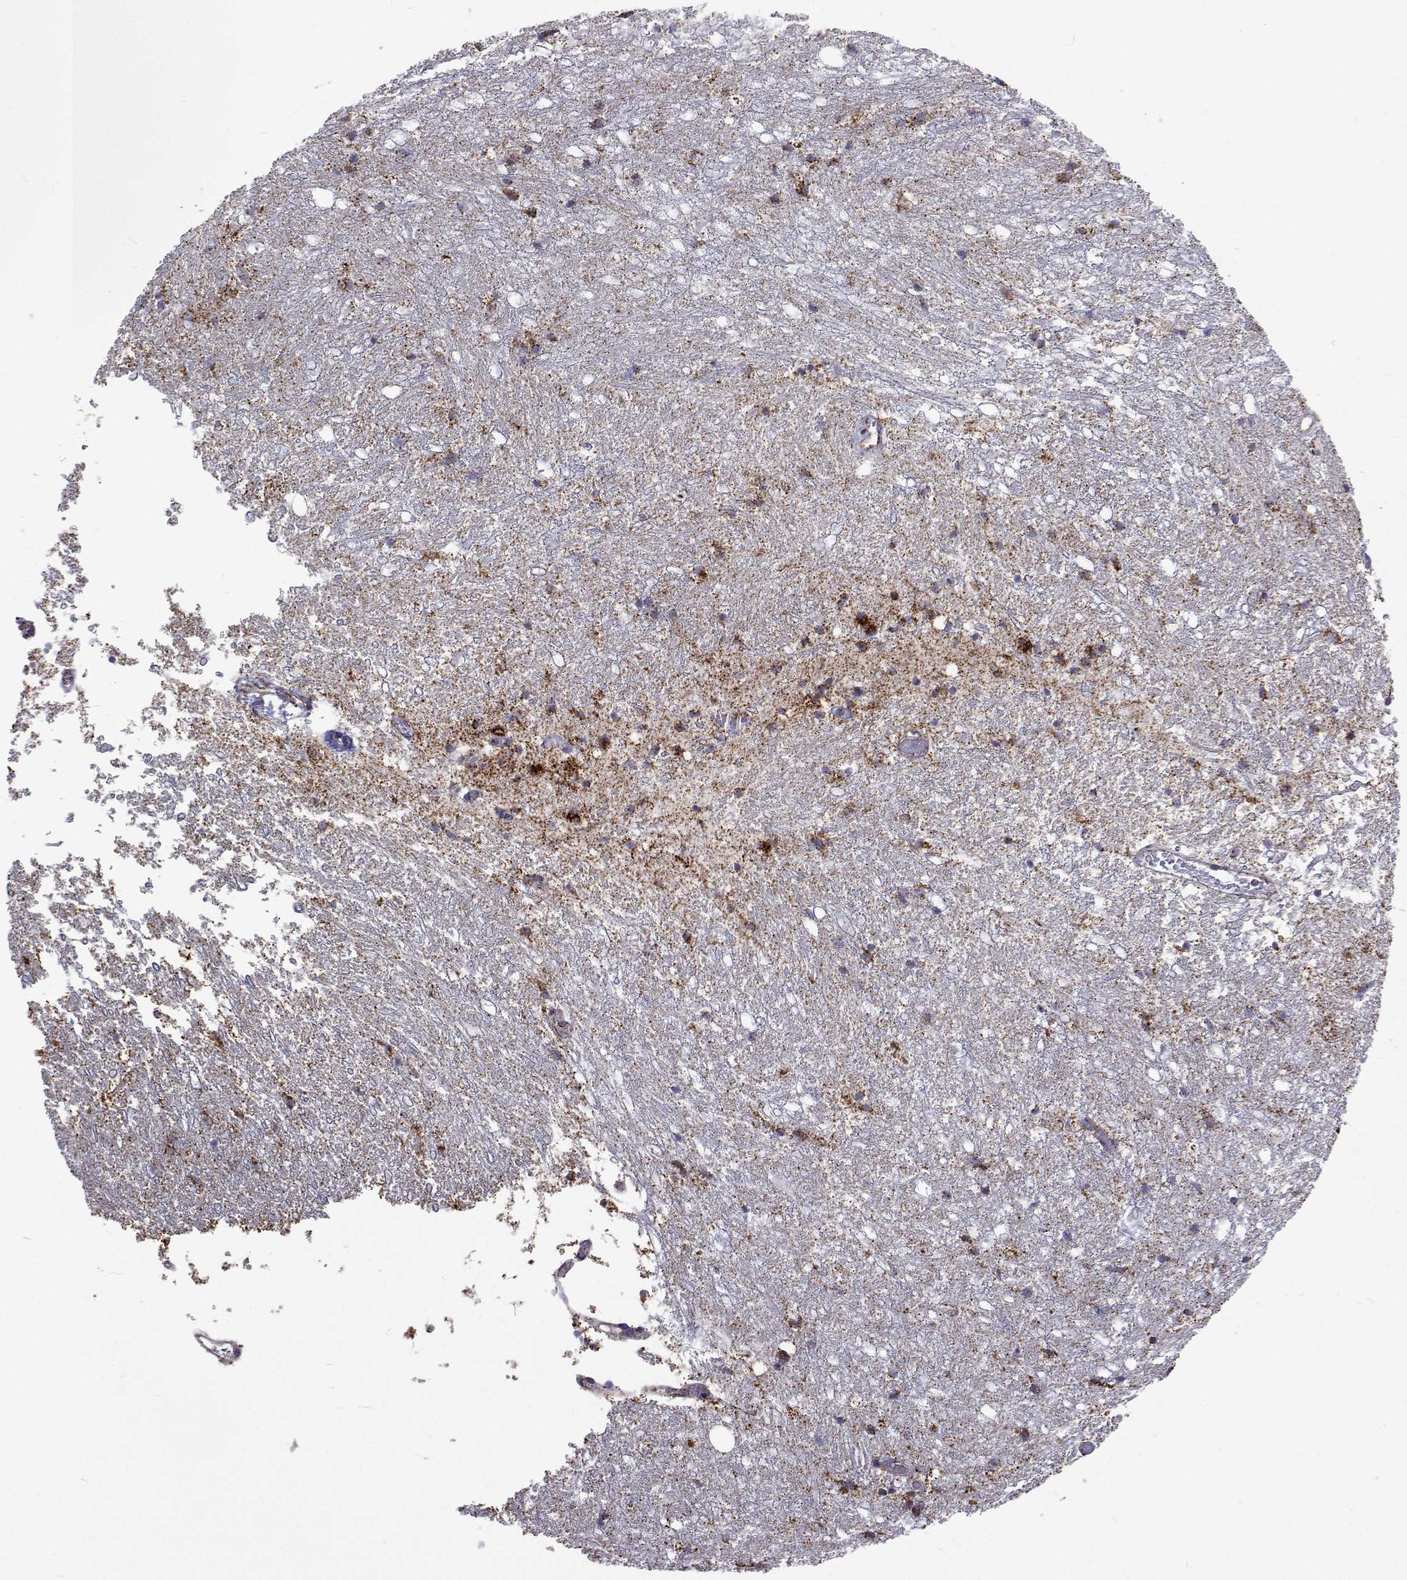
{"staining": {"intensity": "moderate", "quantity": "<25%", "location": "cytoplasmic/membranous"}, "tissue": "hippocampus", "cell_type": "Glial cells", "image_type": "normal", "snomed": [{"axis": "morphology", "description": "Normal tissue, NOS"}, {"axis": "topography", "description": "Hippocampus"}], "caption": "Immunohistochemistry (IHC) (DAB) staining of normal hippocampus displays moderate cytoplasmic/membranous protein positivity in approximately <25% of glial cells. Using DAB (3,3'-diaminobenzidine) (brown) and hematoxylin (blue) stains, captured at high magnification using brightfield microscopy.", "gene": "MCCC2", "patient": {"sex": "female", "age": 52}}